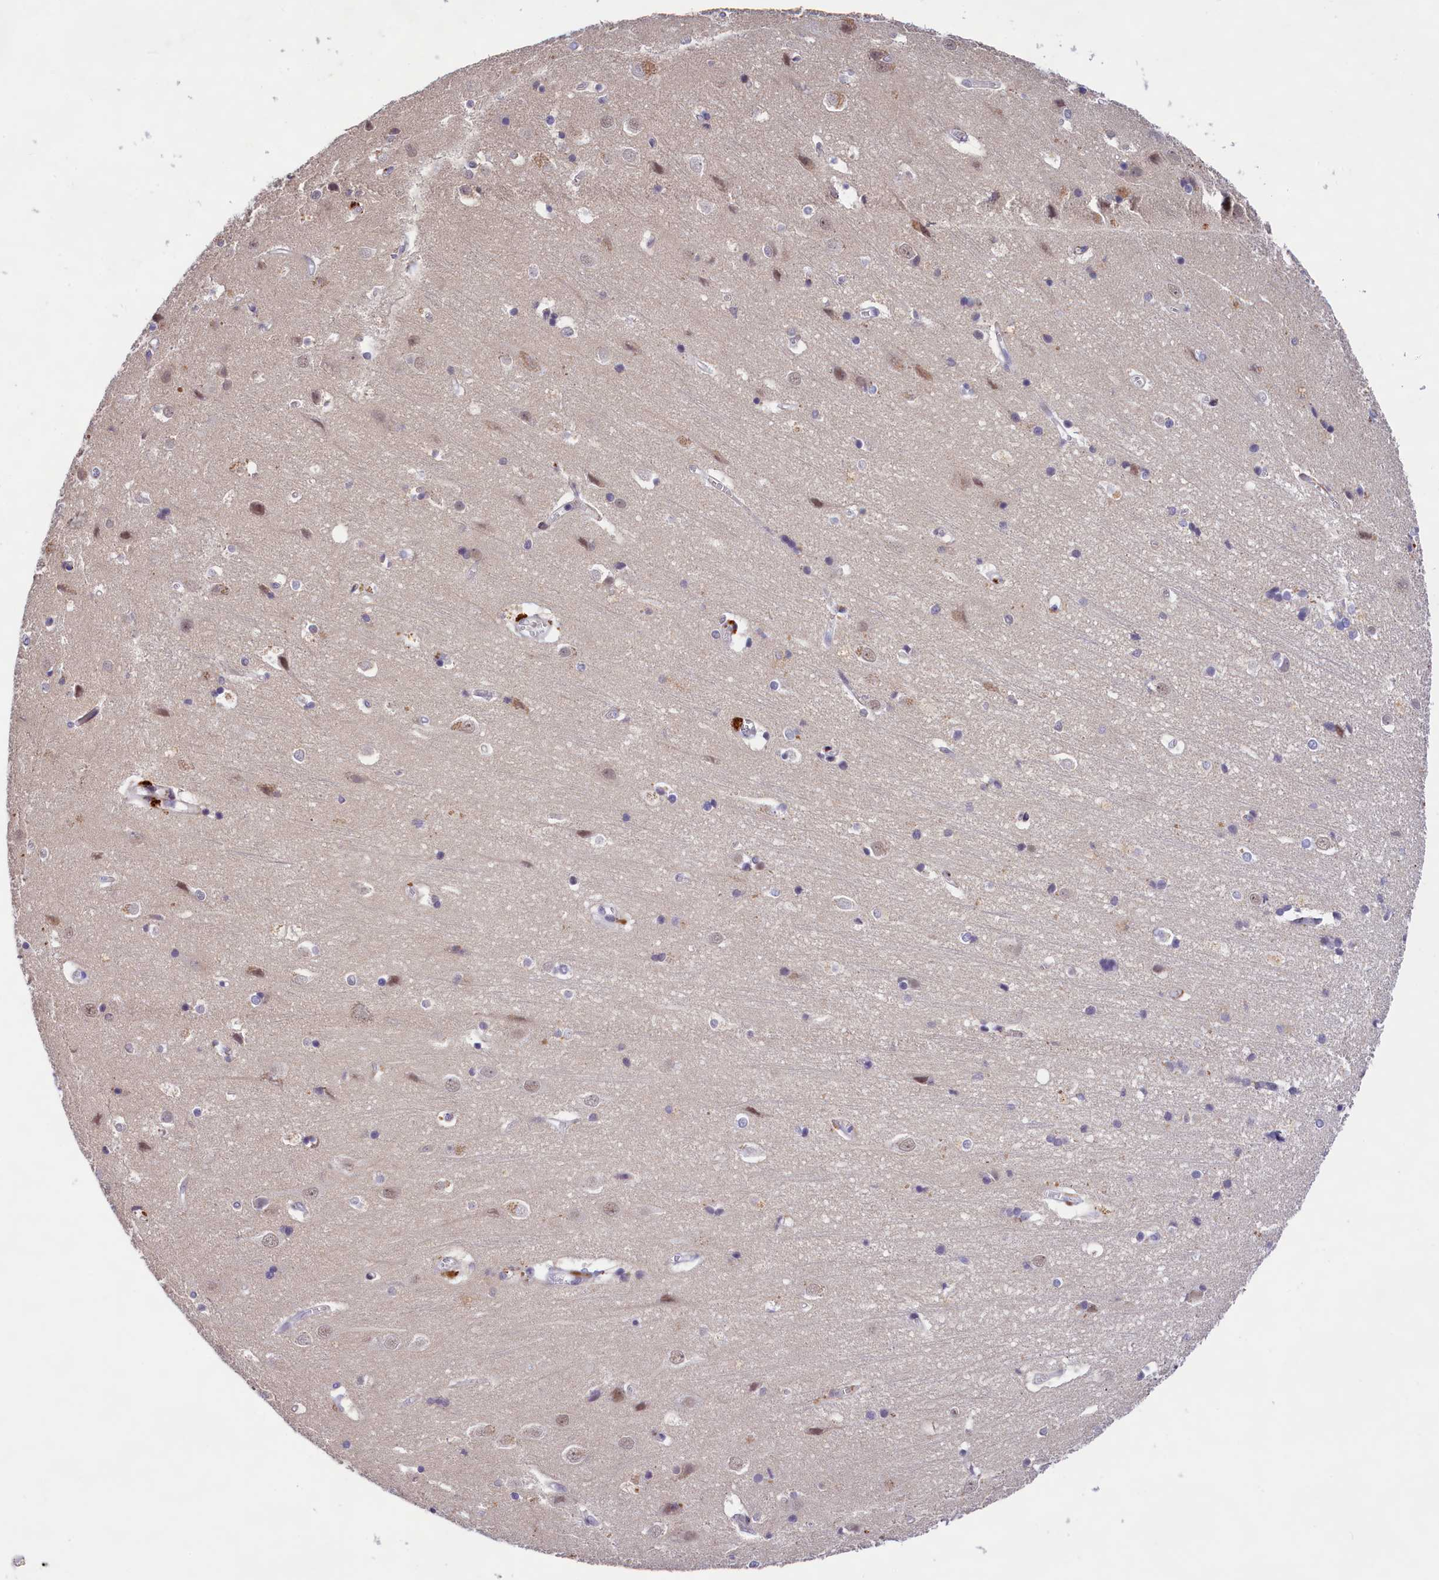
{"staining": {"intensity": "negative", "quantity": "none", "location": "none"}, "tissue": "cerebral cortex", "cell_type": "Endothelial cells", "image_type": "normal", "snomed": [{"axis": "morphology", "description": "Normal tissue, NOS"}, {"axis": "topography", "description": "Cerebral cortex"}], "caption": "Photomicrograph shows no protein expression in endothelial cells of normal cerebral cortex. (DAB (3,3'-diaminobenzidine) immunohistochemistry with hematoxylin counter stain).", "gene": "FBXO45", "patient": {"sex": "male", "age": 54}}